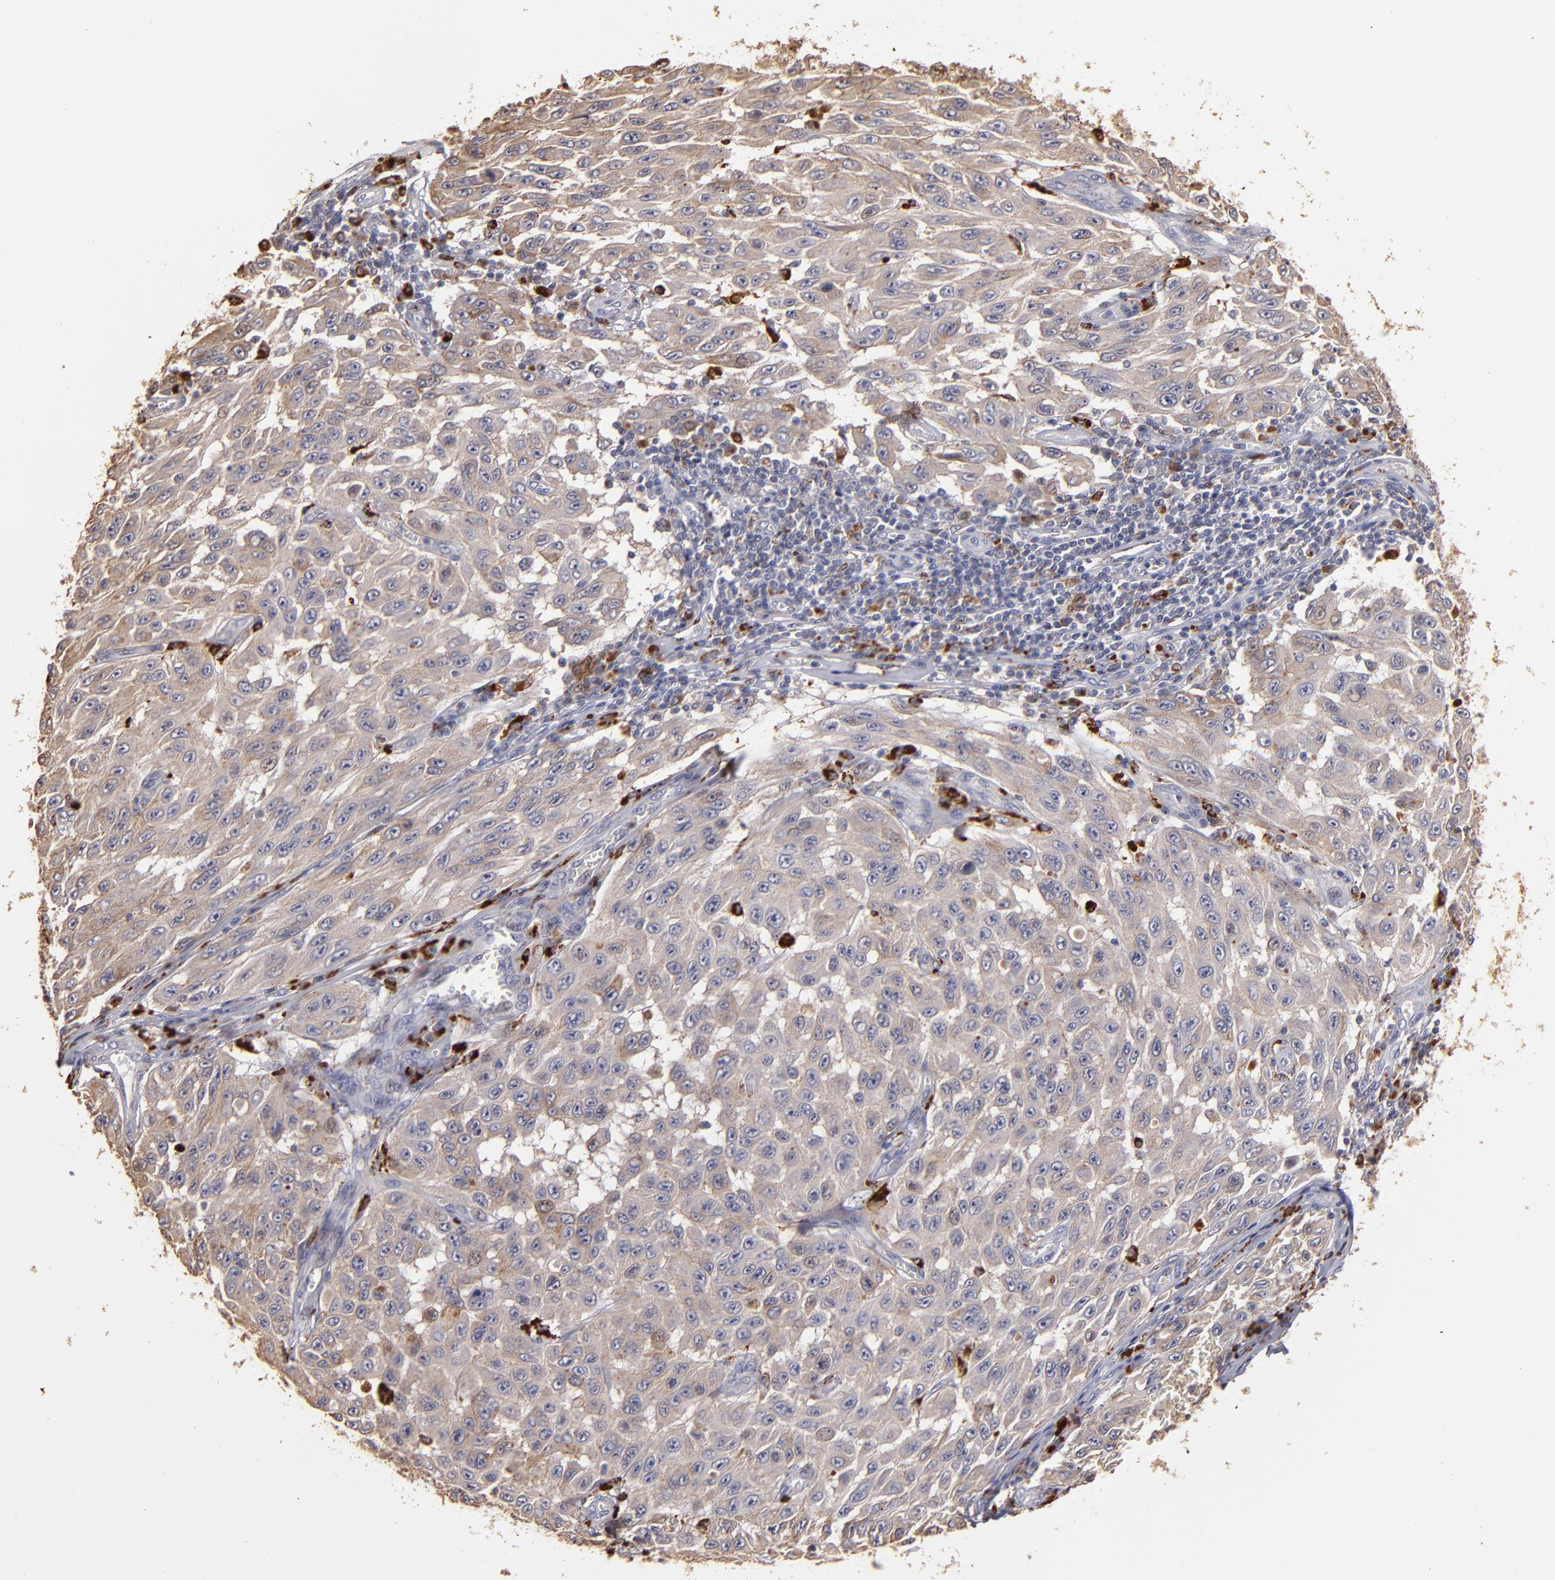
{"staining": {"intensity": "weak", "quantity": ">75%", "location": "cytoplasmic/membranous"}, "tissue": "melanoma", "cell_type": "Tumor cells", "image_type": "cancer", "snomed": [{"axis": "morphology", "description": "Malignant melanoma, NOS"}, {"axis": "topography", "description": "Skin"}], "caption": "Melanoma tissue shows weak cytoplasmic/membranous expression in approximately >75% of tumor cells", "gene": "TRAF1", "patient": {"sex": "male", "age": 30}}